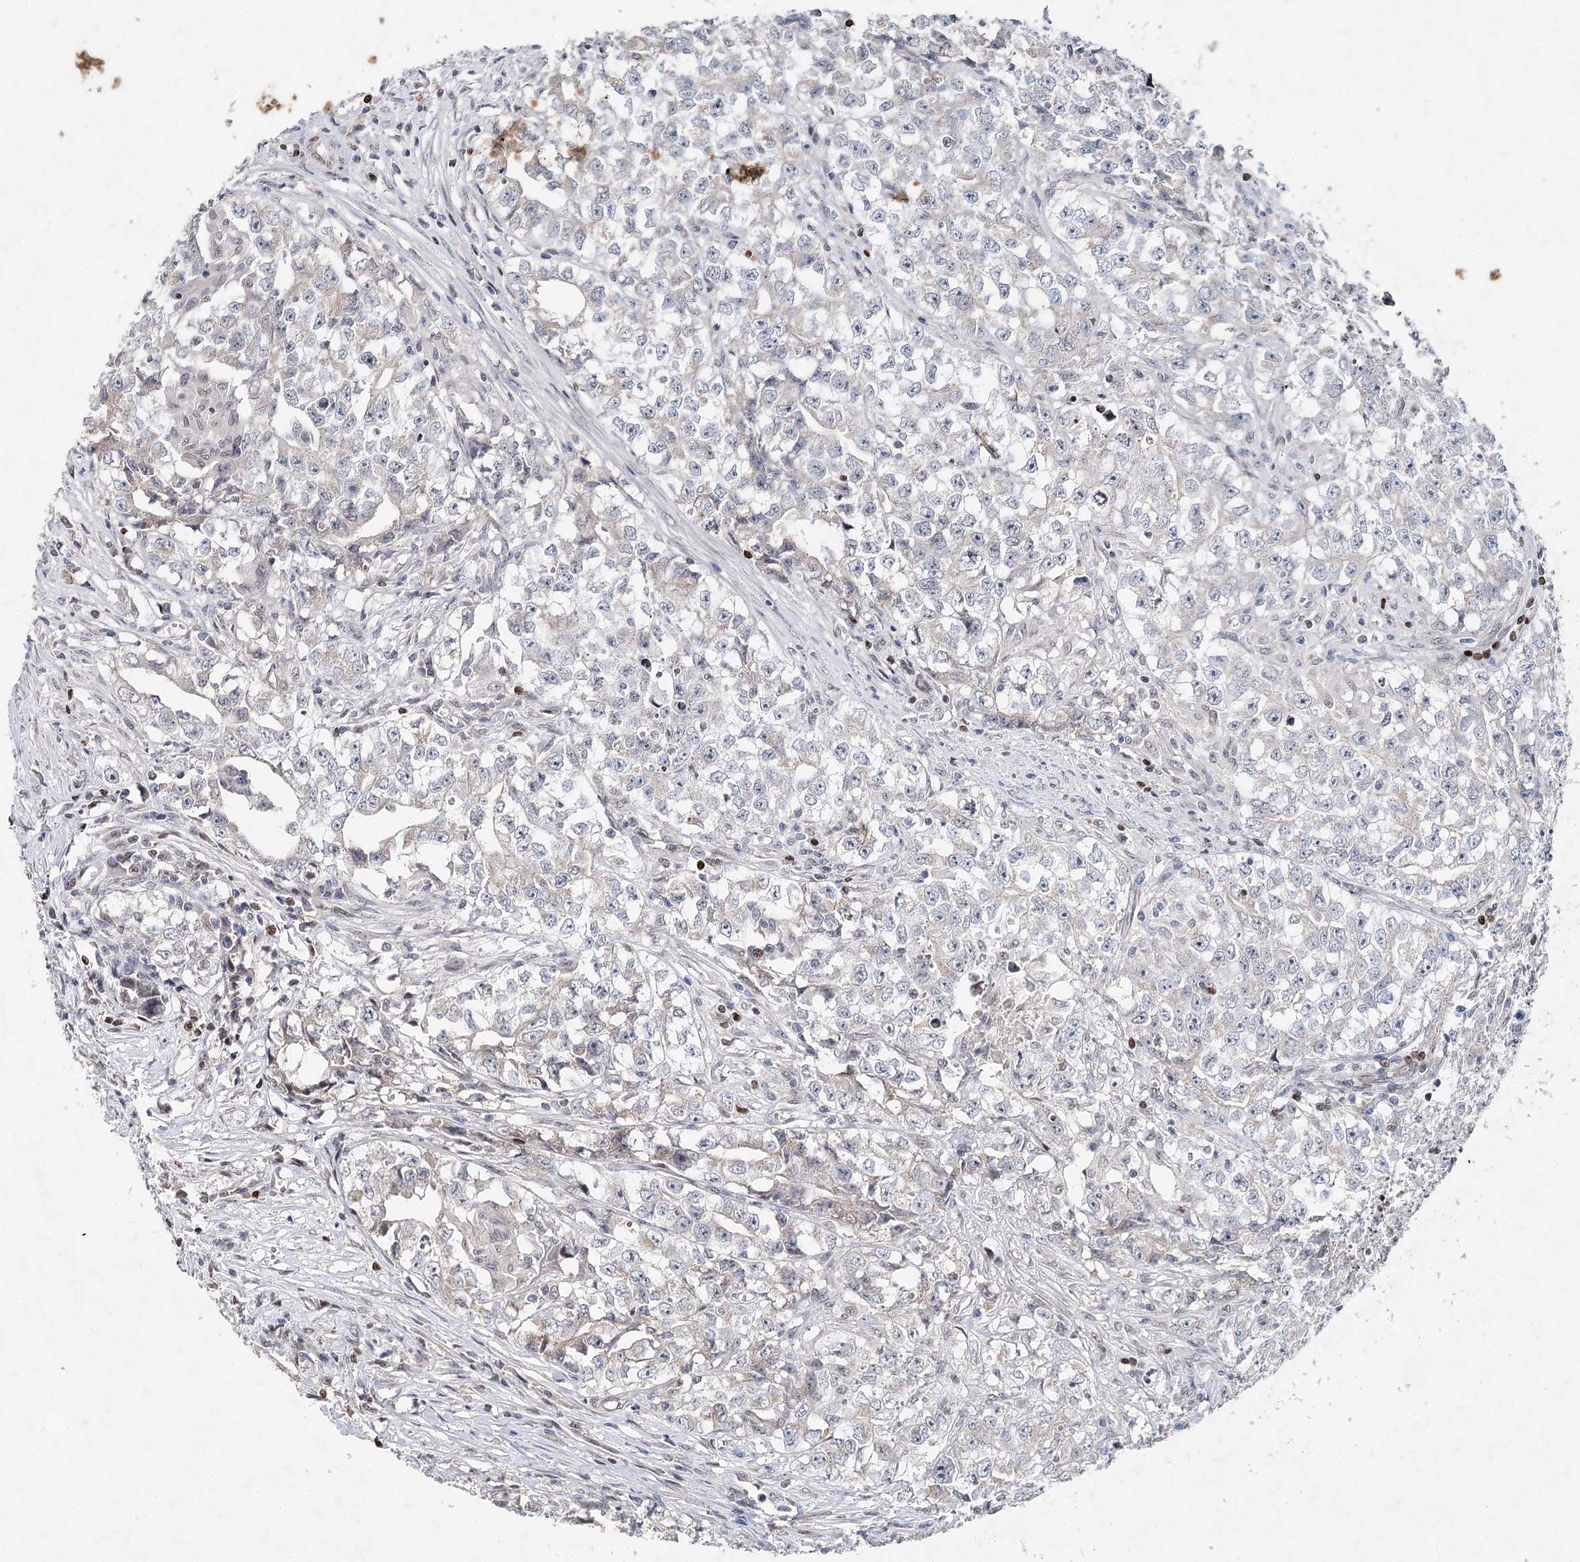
{"staining": {"intensity": "negative", "quantity": "none", "location": "none"}, "tissue": "testis cancer", "cell_type": "Tumor cells", "image_type": "cancer", "snomed": [{"axis": "morphology", "description": "Seminoma, NOS"}, {"axis": "morphology", "description": "Carcinoma, Embryonal, NOS"}, {"axis": "topography", "description": "Testis"}], "caption": "Seminoma (testis) was stained to show a protein in brown. There is no significant positivity in tumor cells.", "gene": "FRMD4A", "patient": {"sex": "male", "age": 43}}